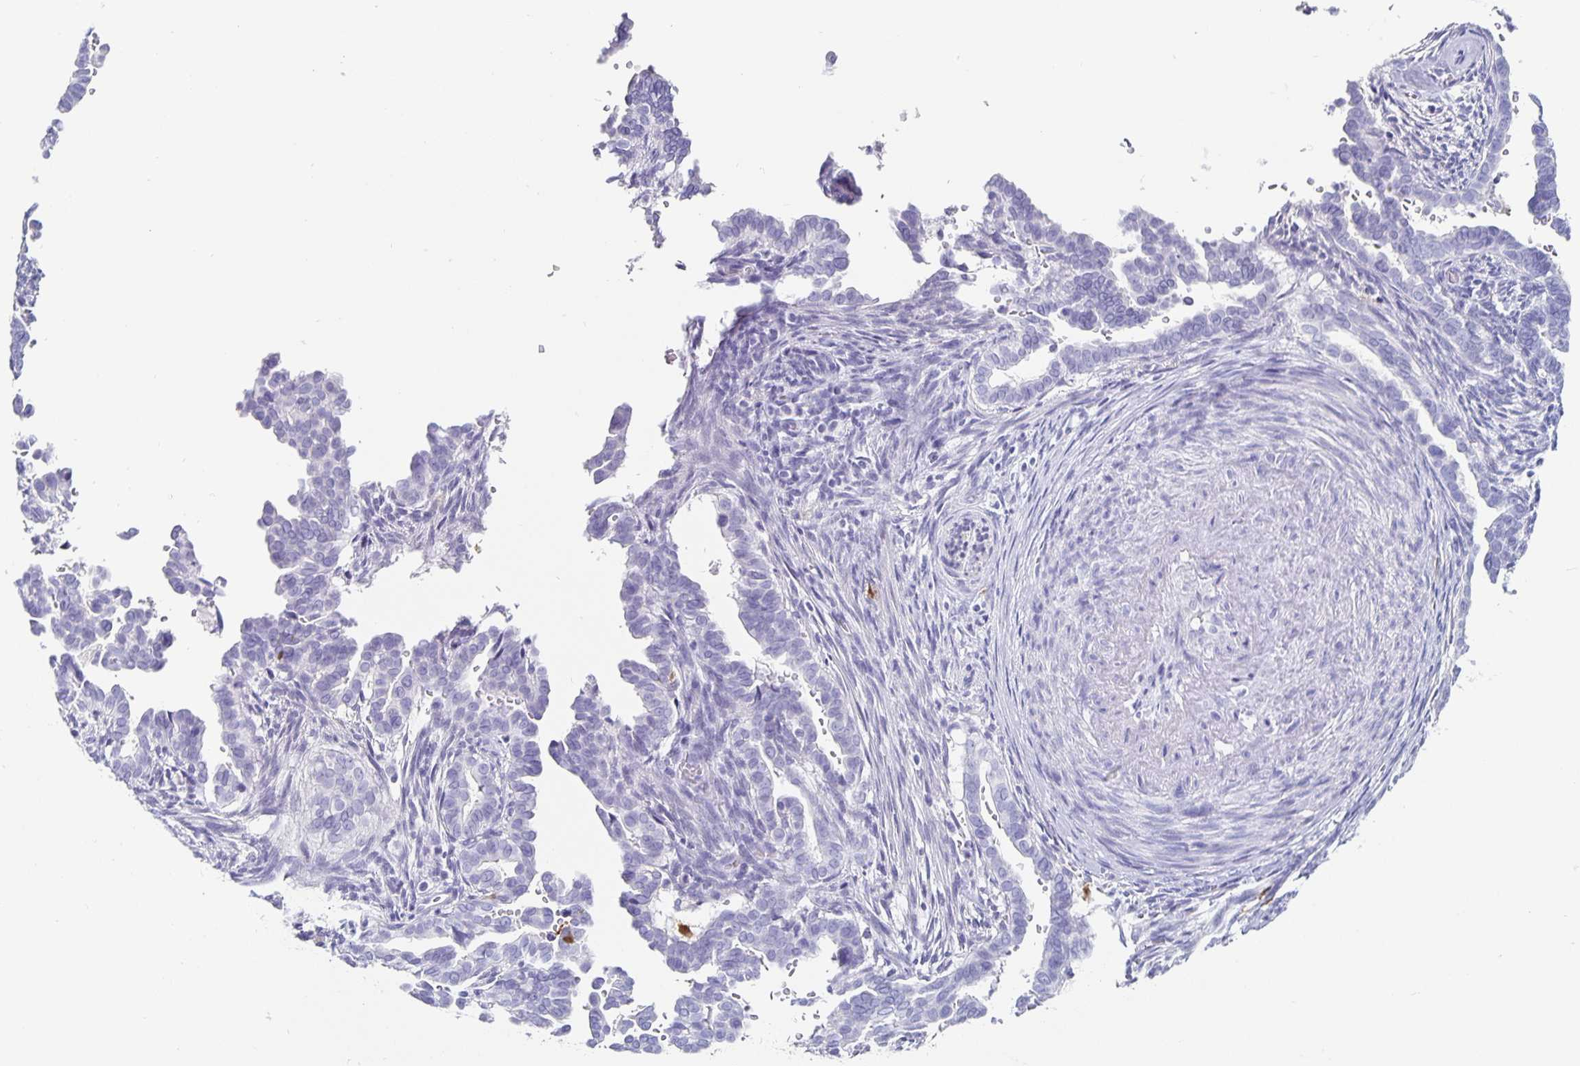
{"staining": {"intensity": "negative", "quantity": "none", "location": "none"}, "tissue": "cervical cancer", "cell_type": "Tumor cells", "image_type": "cancer", "snomed": [{"axis": "morphology", "description": "Adenocarcinoma, NOS"}, {"axis": "morphology", "description": "Adenocarcinoma, Low grade"}, {"axis": "topography", "description": "Cervix"}], "caption": "This is an immunohistochemistry (IHC) histopathology image of human cervical cancer (adenocarcinoma). There is no staining in tumor cells.", "gene": "CHGA", "patient": {"sex": "female", "age": 35}}